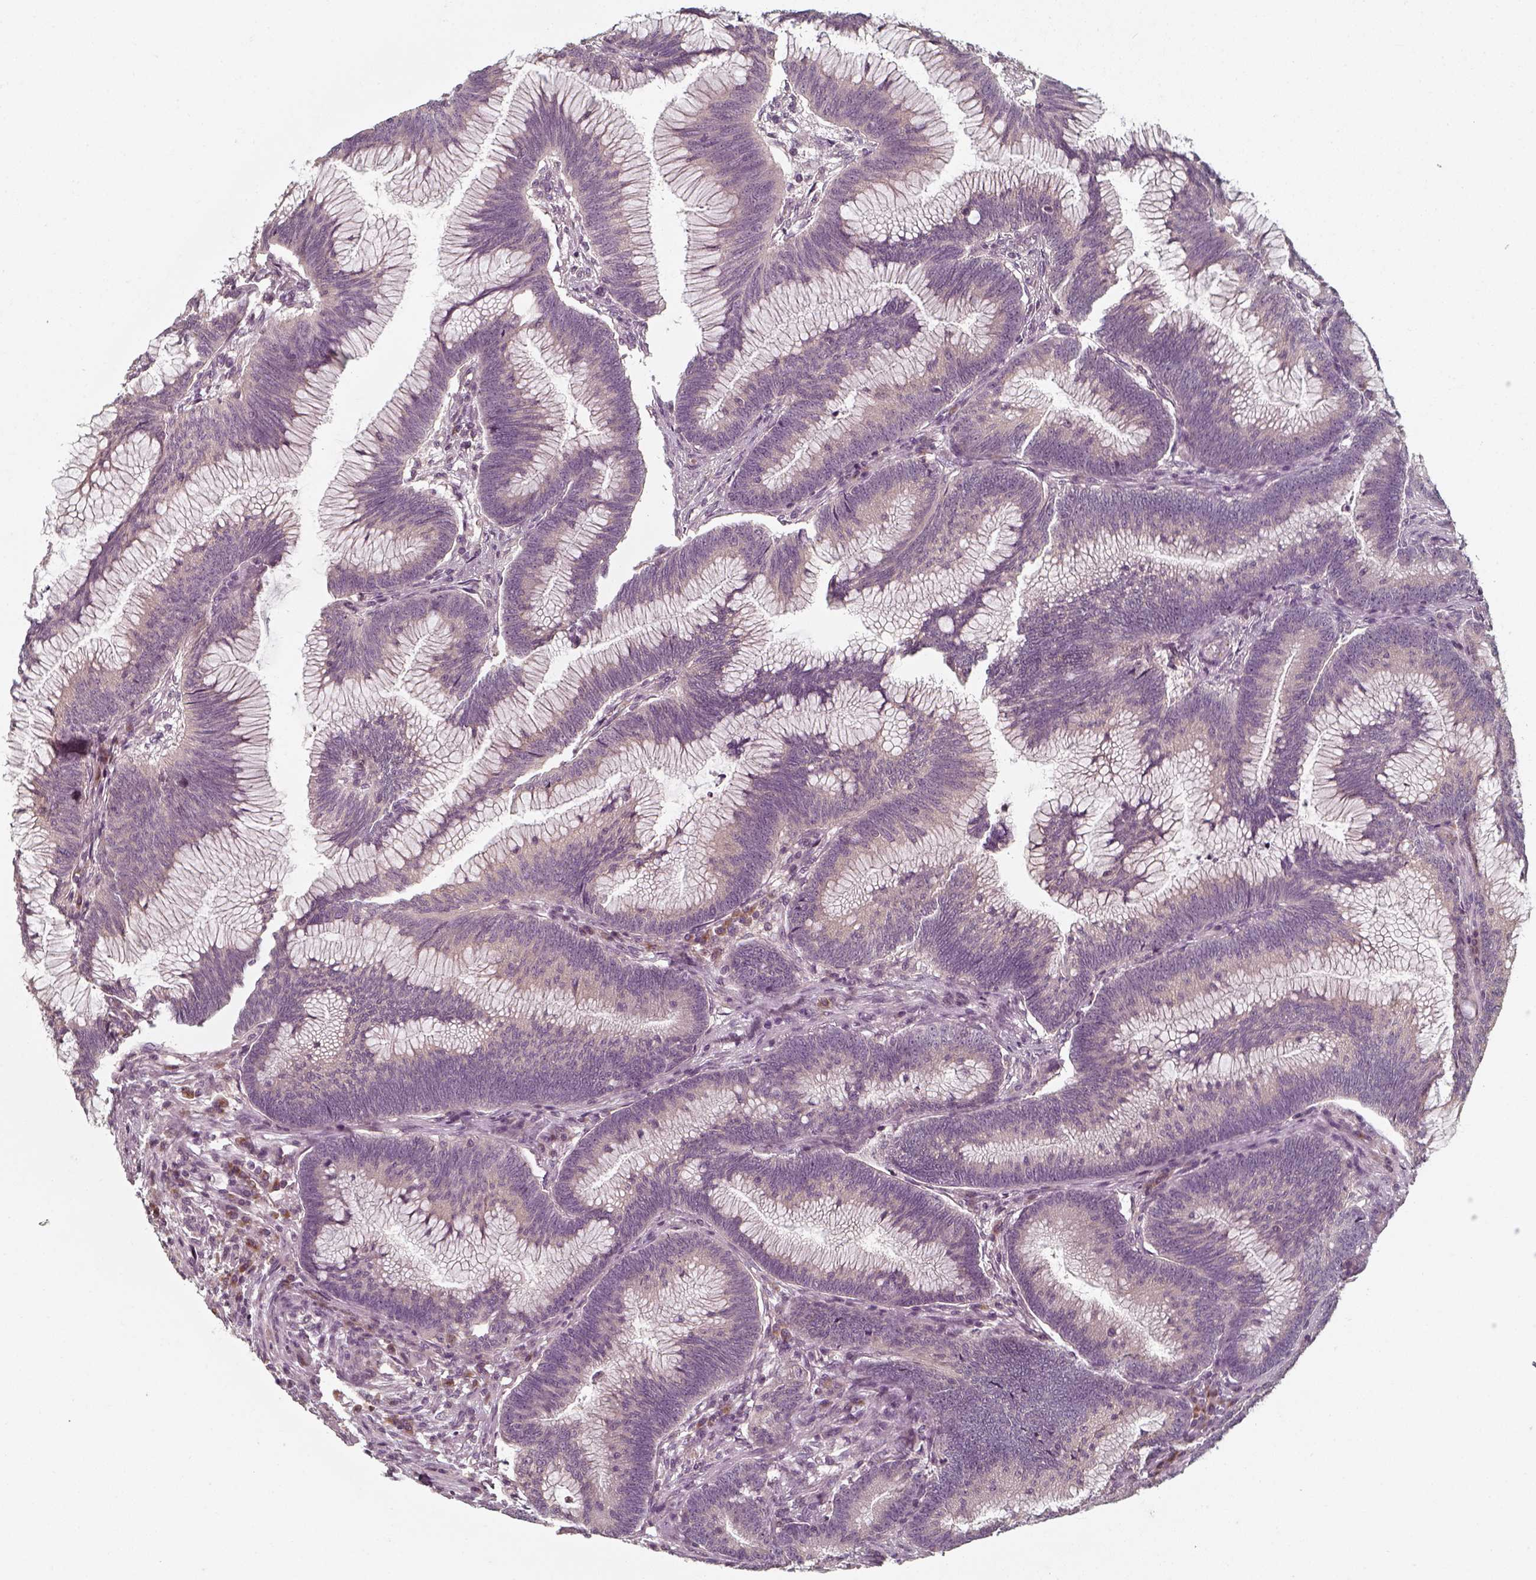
{"staining": {"intensity": "negative", "quantity": "none", "location": "none"}, "tissue": "colorectal cancer", "cell_type": "Tumor cells", "image_type": "cancer", "snomed": [{"axis": "morphology", "description": "Adenocarcinoma, NOS"}, {"axis": "topography", "description": "Colon"}], "caption": "Histopathology image shows no protein expression in tumor cells of colorectal cancer tissue. (Stains: DAB (3,3'-diaminobenzidine) IHC with hematoxylin counter stain, Microscopy: brightfield microscopy at high magnification).", "gene": "UNC13D", "patient": {"sex": "female", "age": 78}}